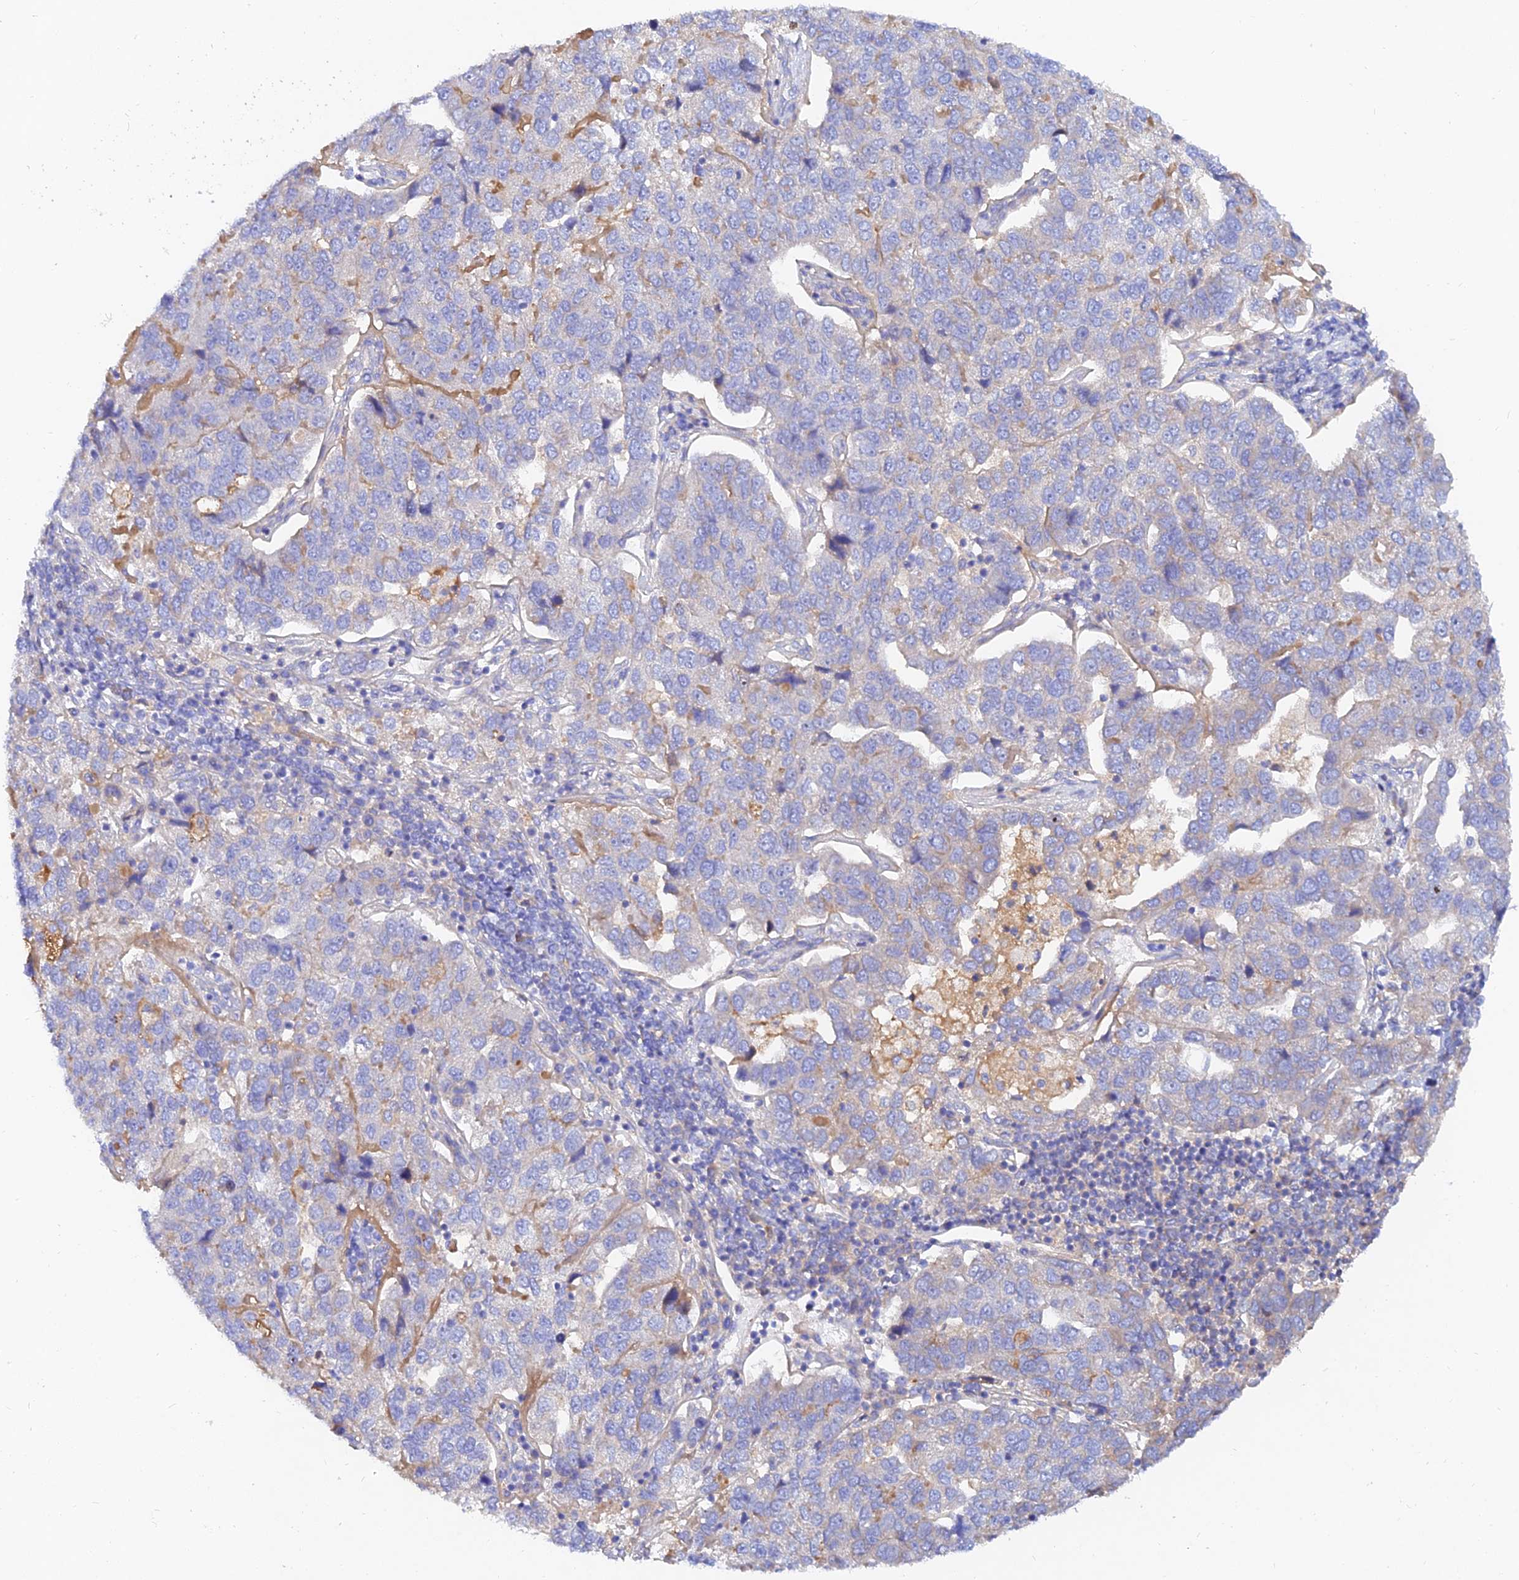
{"staining": {"intensity": "moderate", "quantity": "<25%", "location": "cytoplasmic/membranous"}, "tissue": "pancreatic cancer", "cell_type": "Tumor cells", "image_type": "cancer", "snomed": [{"axis": "morphology", "description": "Adenocarcinoma, NOS"}, {"axis": "topography", "description": "Pancreas"}], "caption": "DAB (3,3'-diaminobenzidine) immunohistochemical staining of pancreatic cancer (adenocarcinoma) demonstrates moderate cytoplasmic/membranous protein expression in about <25% of tumor cells.", "gene": "MROH1", "patient": {"sex": "female", "age": 61}}